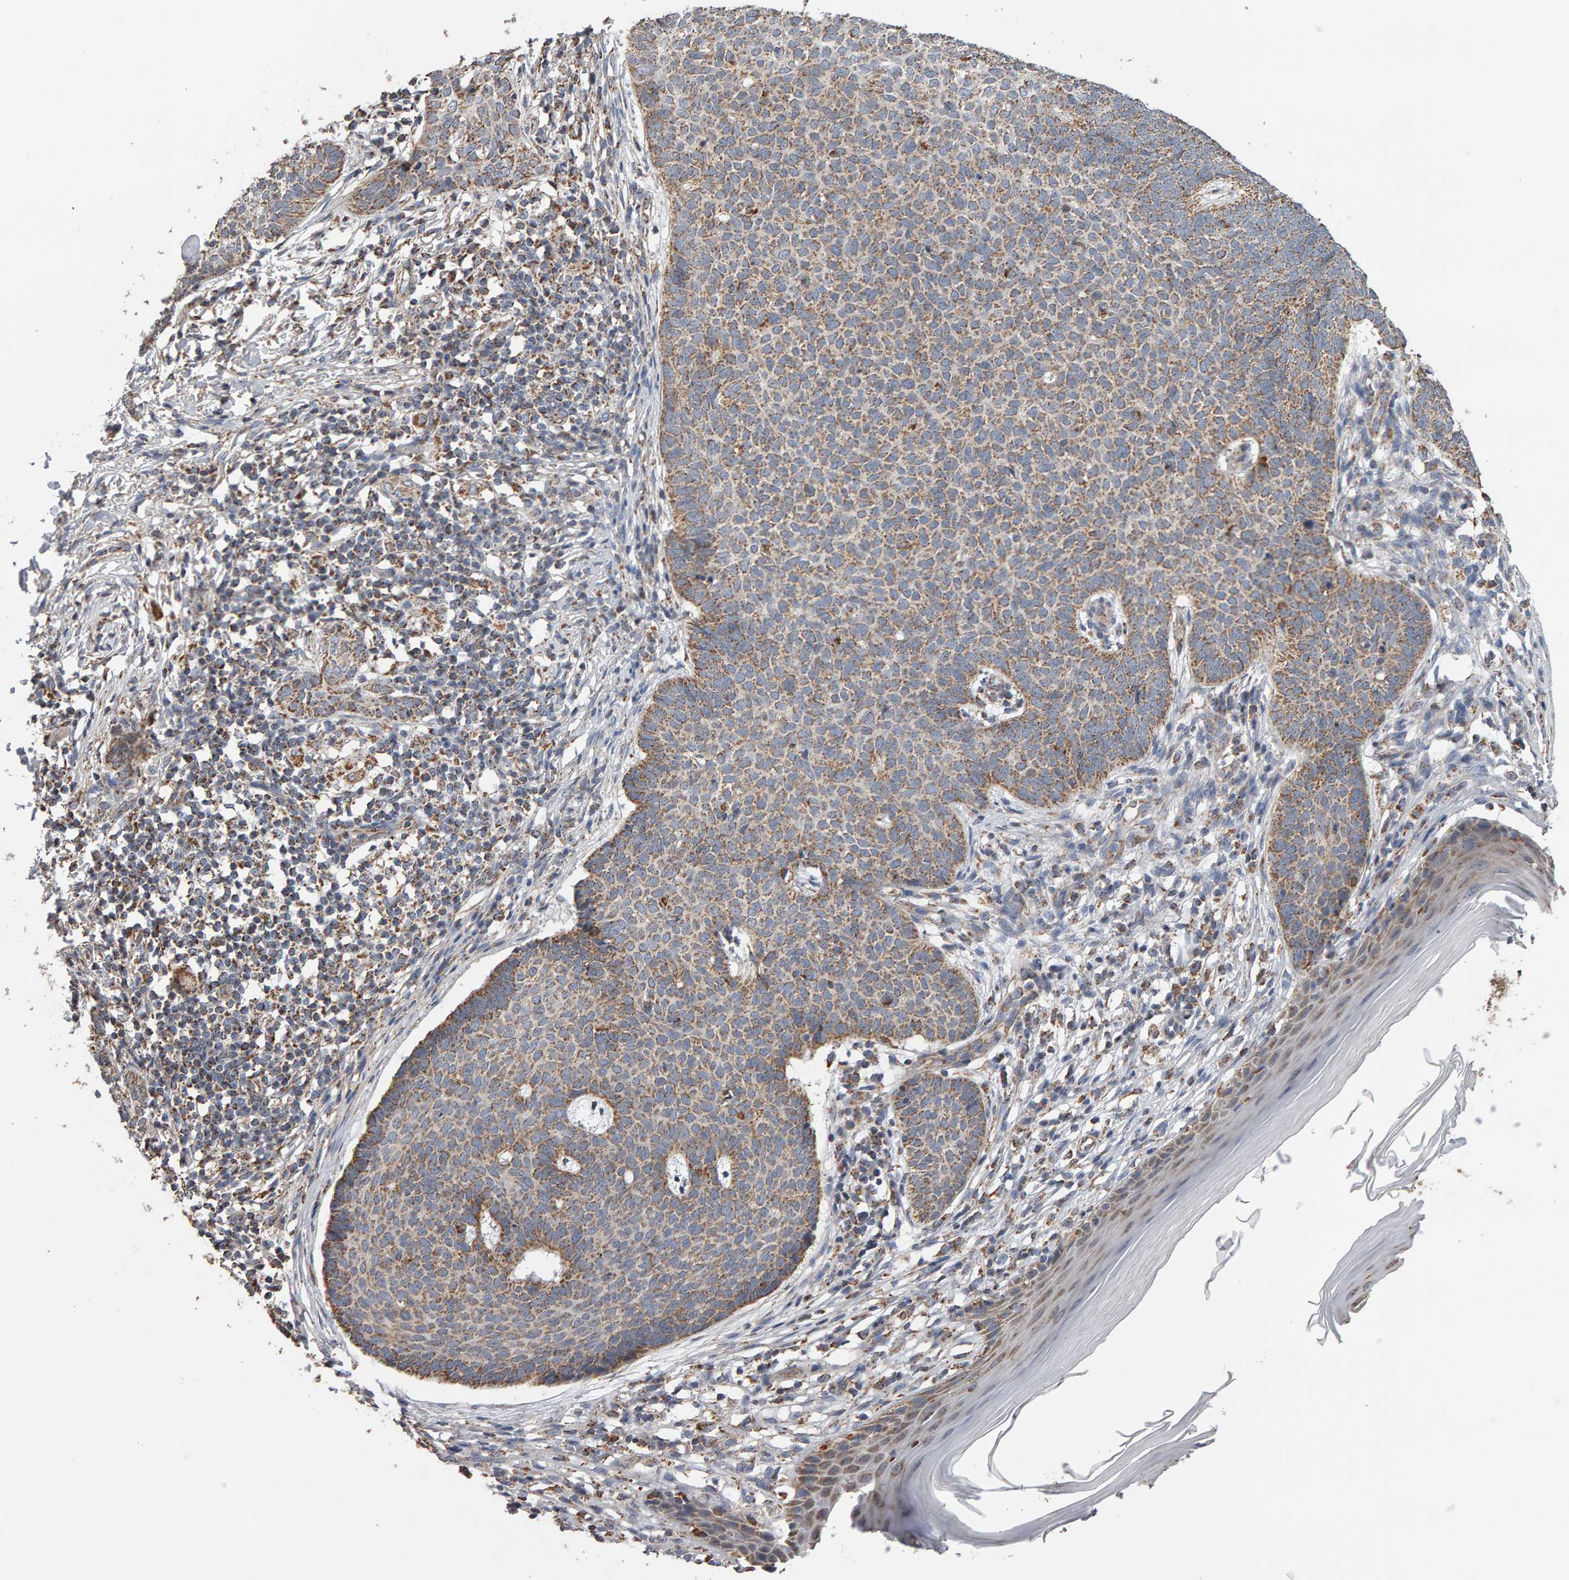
{"staining": {"intensity": "weak", "quantity": ">75%", "location": "cytoplasmic/membranous"}, "tissue": "skin cancer", "cell_type": "Tumor cells", "image_type": "cancer", "snomed": [{"axis": "morphology", "description": "Normal tissue, NOS"}, {"axis": "morphology", "description": "Basal cell carcinoma"}, {"axis": "topography", "description": "Skin"}], "caption": "IHC photomicrograph of neoplastic tissue: human skin cancer (basal cell carcinoma) stained using immunohistochemistry displays low levels of weak protein expression localized specifically in the cytoplasmic/membranous of tumor cells, appearing as a cytoplasmic/membranous brown color.", "gene": "TOM1L1", "patient": {"sex": "male", "age": 50}}